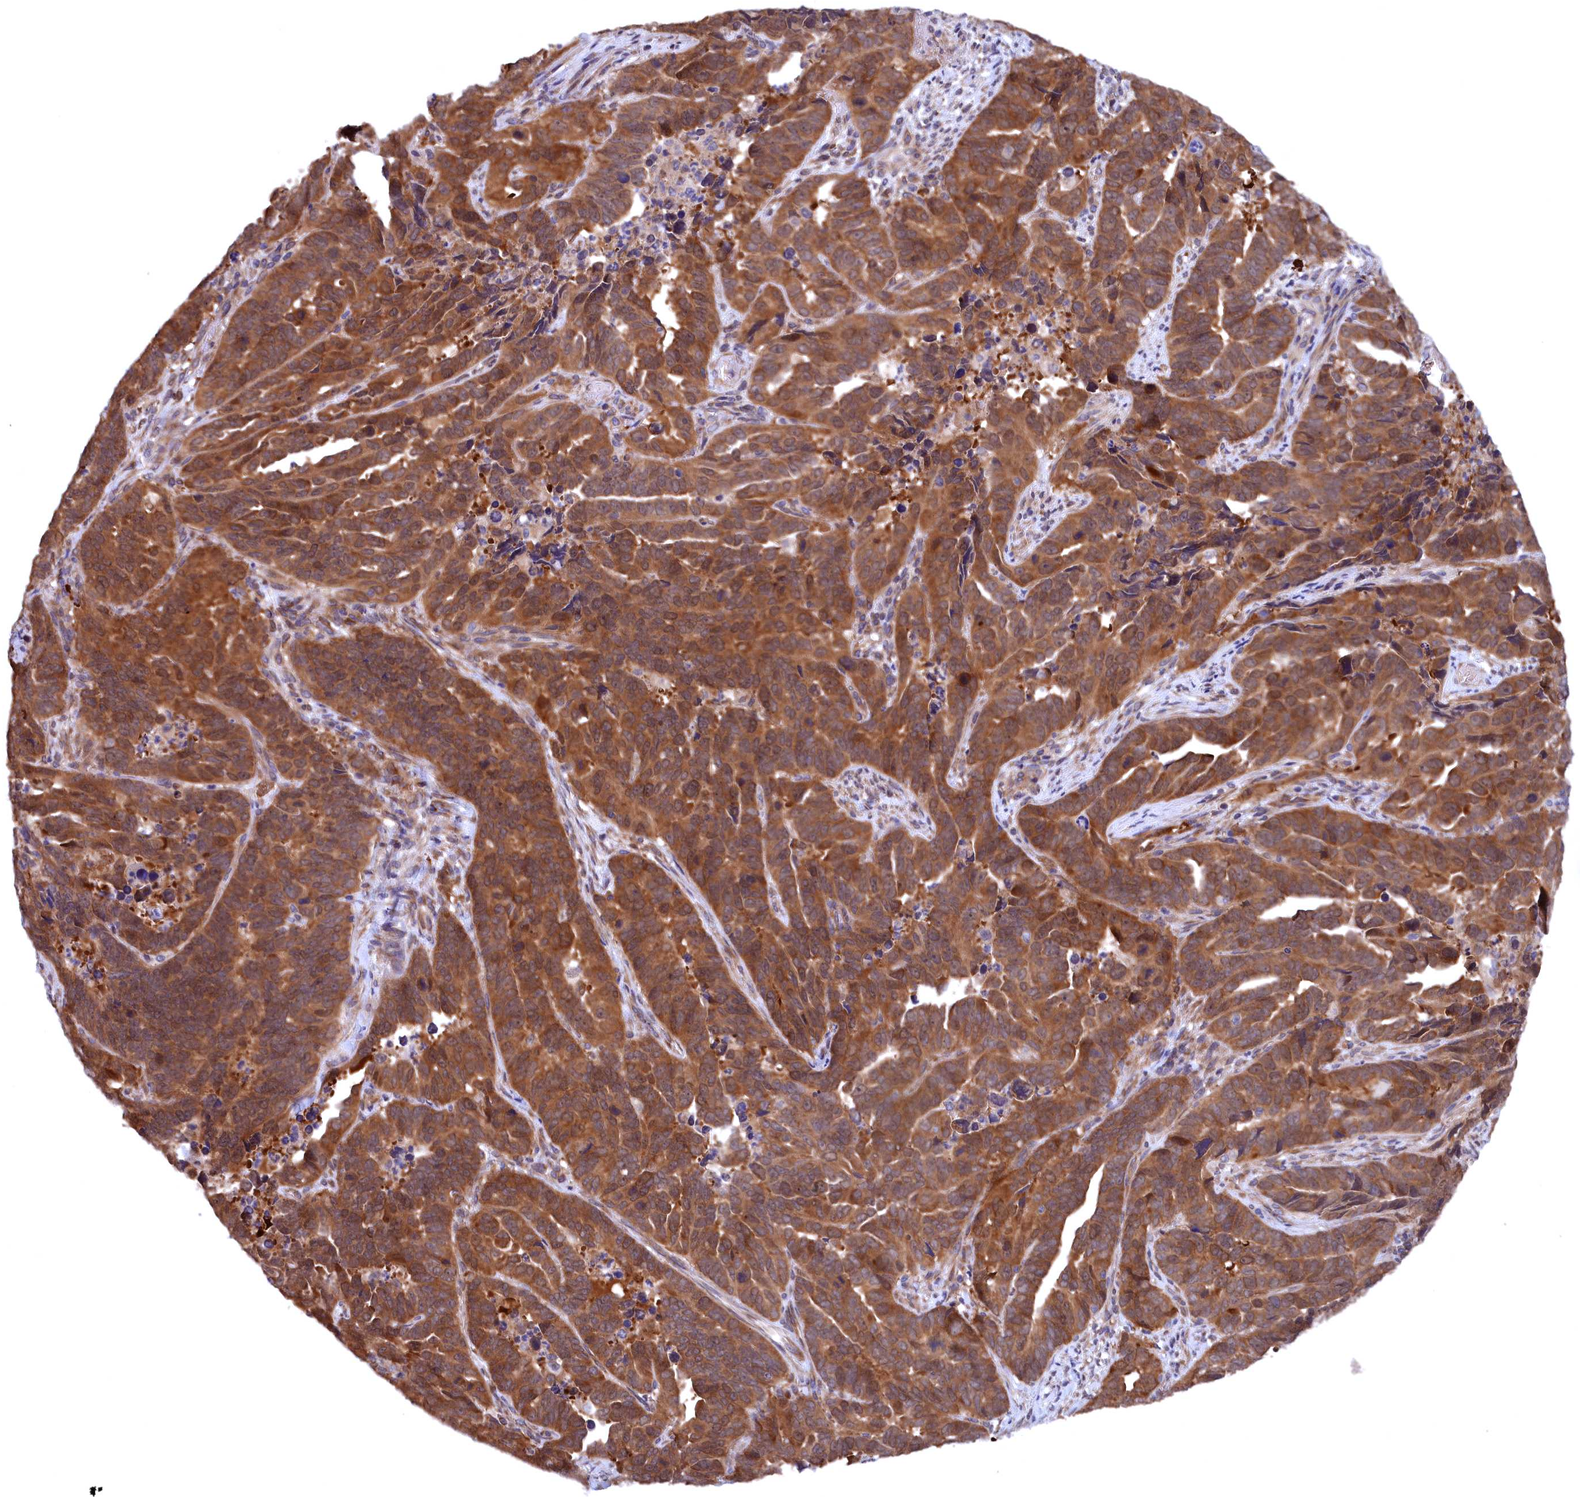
{"staining": {"intensity": "strong", "quantity": ">75%", "location": "cytoplasmic/membranous"}, "tissue": "endometrial cancer", "cell_type": "Tumor cells", "image_type": "cancer", "snomed": [{"axis": "morphology", "description": "Adenocarcinoma, NOS"}, {"axis": "topography", "description": "Endometrium"}], "caption": "The histopathology image displays a brown stain indicating the presence of a protein in the cytoplasmic/membranous of tumor cells in endometrial cancer (adenocarcinoma).", "gene": "JPT2", "patient": {"sex": "female", "age": 65}}